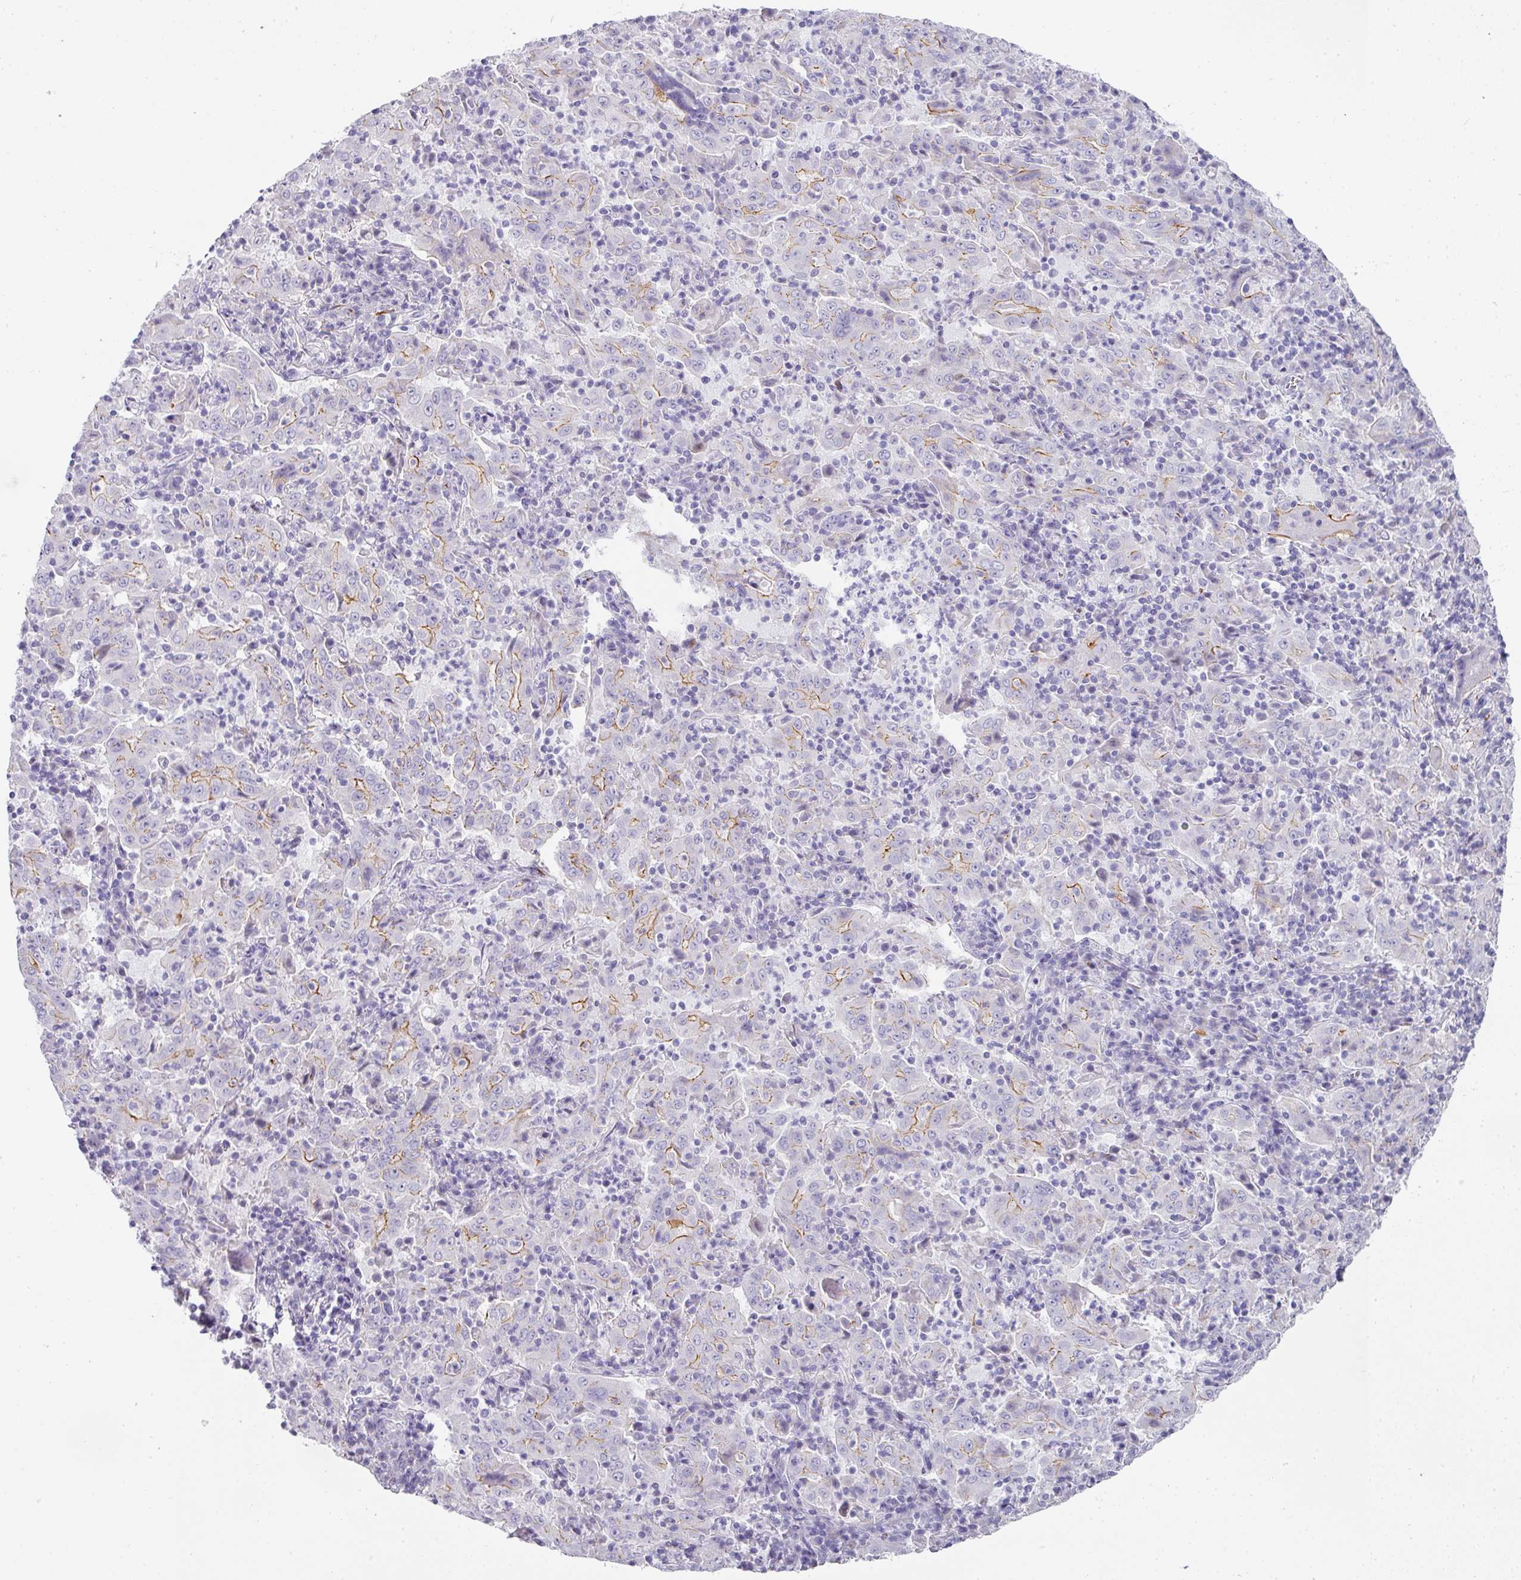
{"staining": {"intensity": "moderate", "quantity": "<25%", "location": "cytoplasmic/membranous"}, "tissue": "pancreatic cancer", "cell_type": "Tumor cells", "image_type": "cancer", "snomed": [{"axis": "morphology", "description": "Adenocarcinoma, NOS"}, {"axis": "topography", "description": "Pancreas"}], "caption": "Immunohistochemistry (IHC) of human pancreatic cancer reveals low levels of moderate cytoplasmic/membranous positivity in about <25% of tumor cells.", "gene": "ANKRD29", "patient": {"sex": "male", "age": 63}}